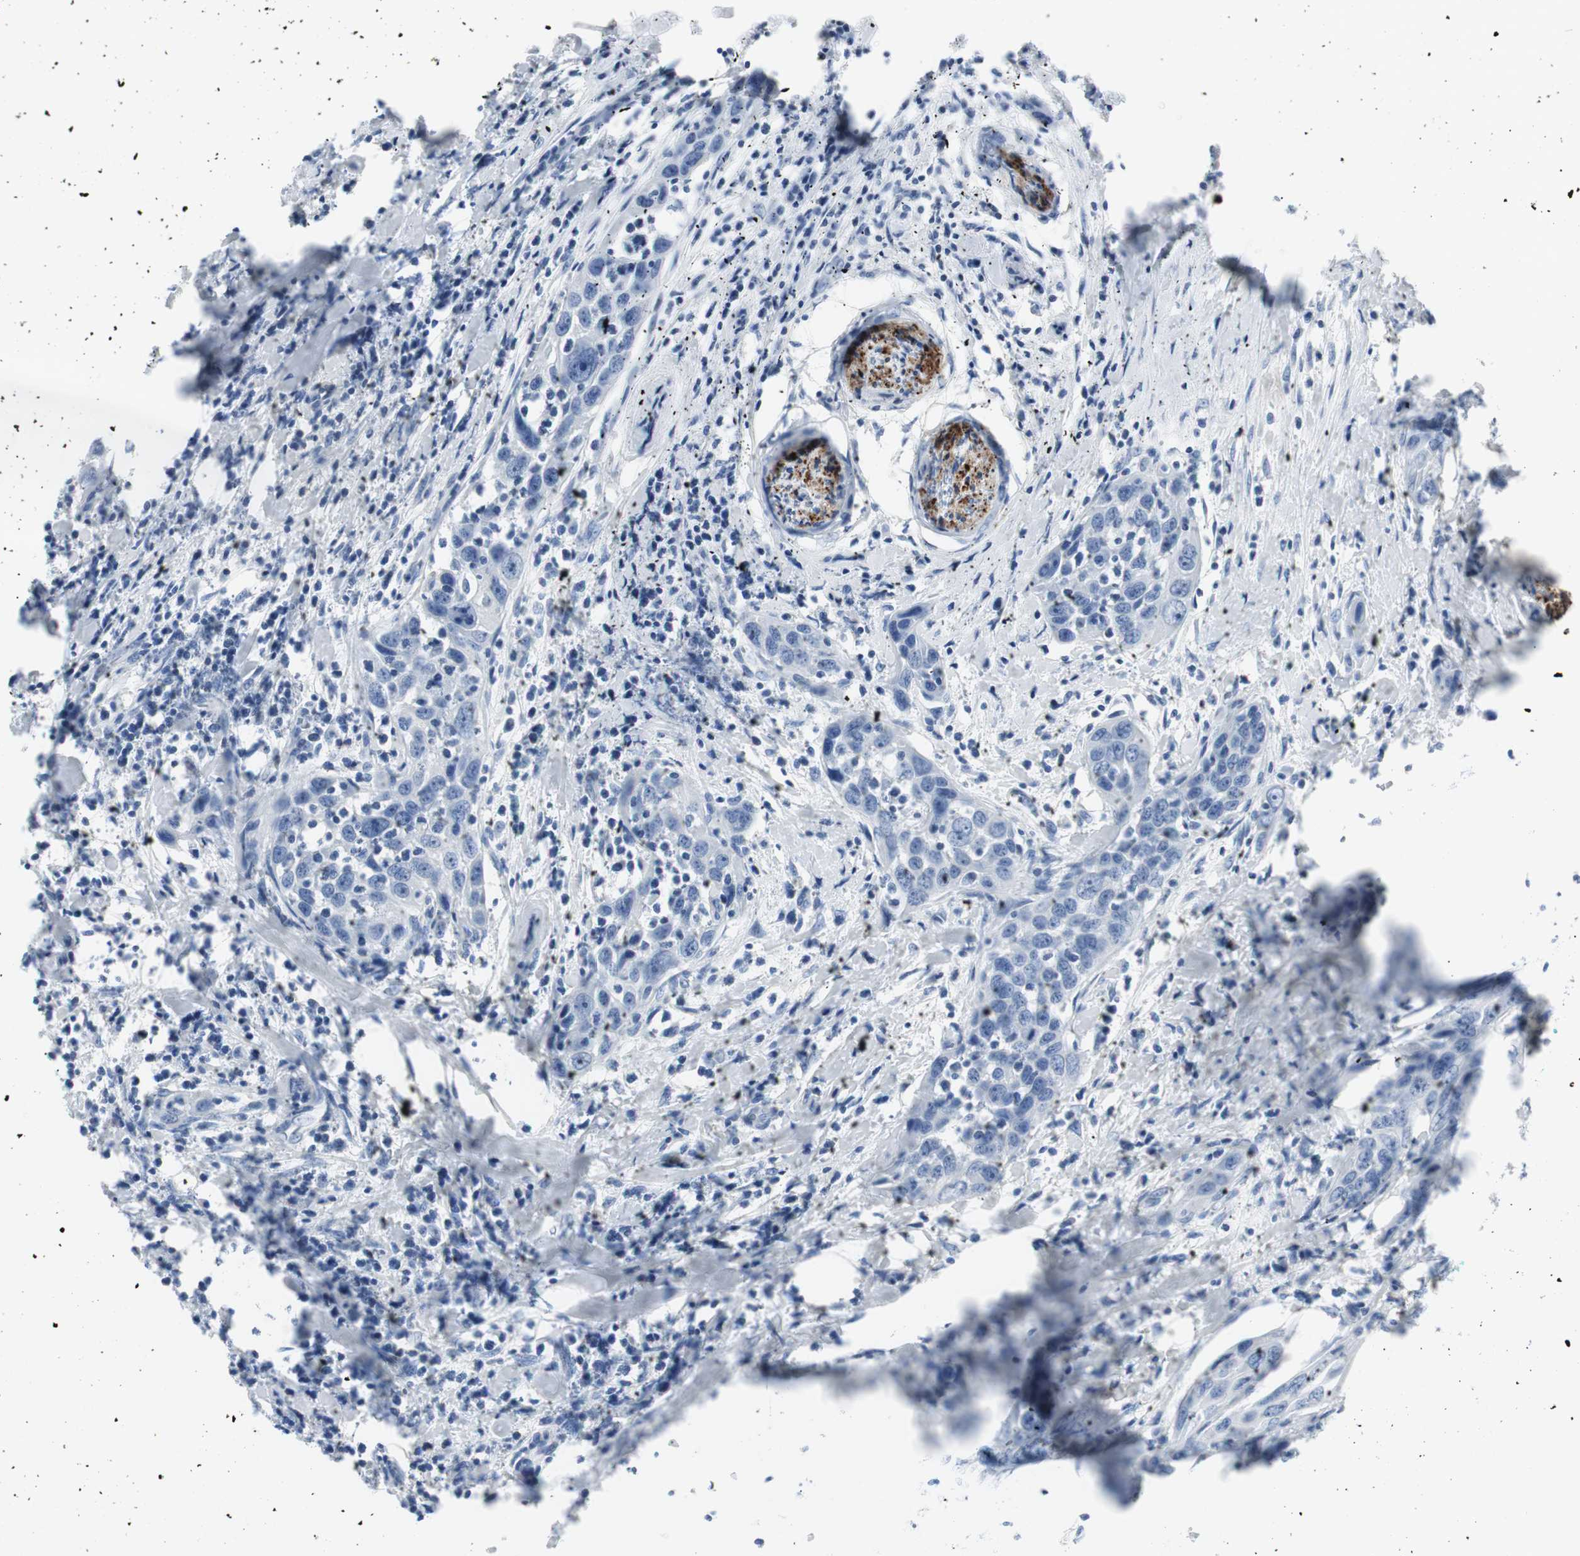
{"staining": {"intensity": "negative", "quantity": "none", "location": "none"}, "tissue": "head and neck cancer", "cell_type": "Tumor cells", "image_type": "cancer", "snomed": [{"axis": "morphology", "description": "Squamous cell carcinoma, NOS"}, {"axis": "topography", "description": "Oral tissue"}, {"axis": "topography", "description": "Head-Neck"}], "caption": "This histopathology image is of head and neck cancer stained with immunohistochemistry (IHC) to label a protein in brown with the nuclei are counter-stained blue. There is no positivity in tumor cells.", "gene": "GAP43", "patient": {"sex": "female", "age": 50}}